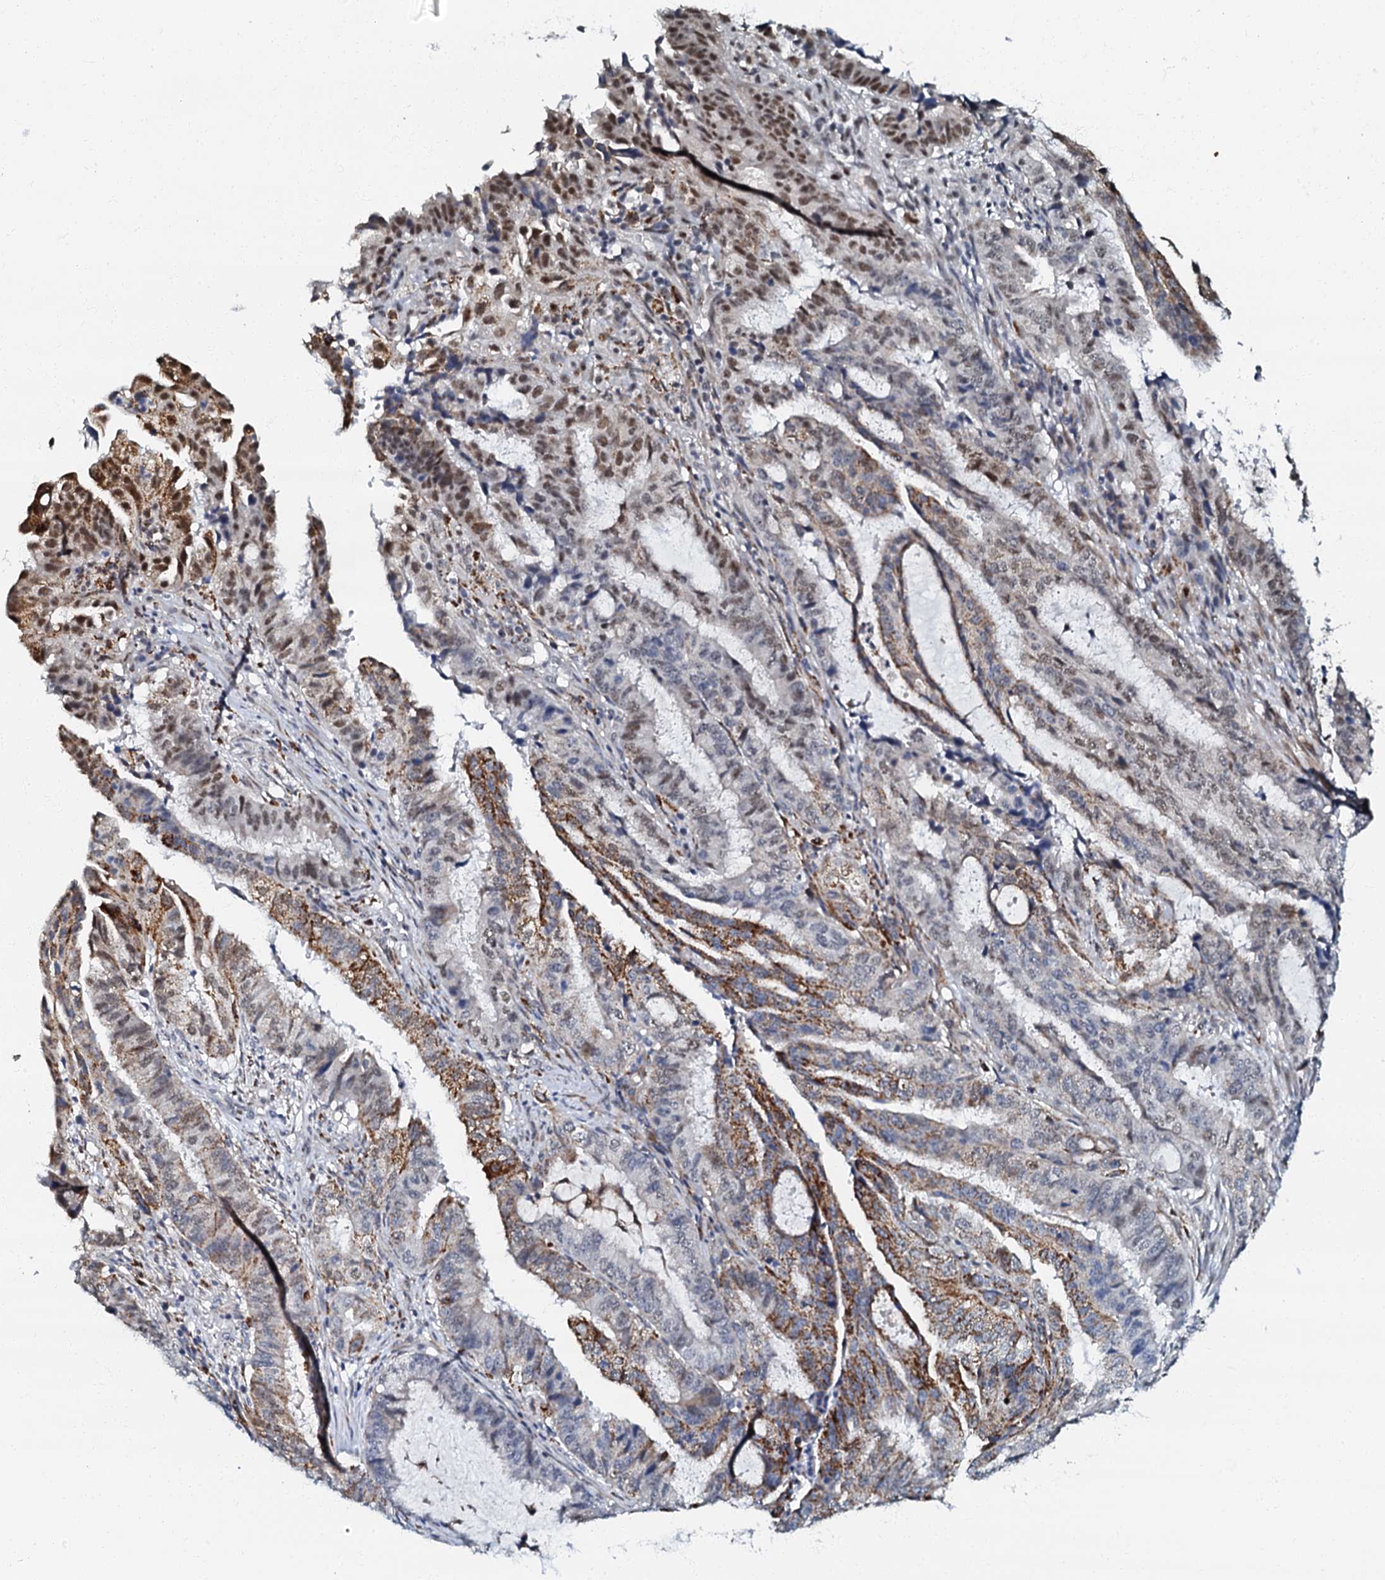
{"staining": {"intensity": "moderate", "quantity": "<25%", "location": "cytoplasmic/membranous,nuclear"}, "tissue": "endometrial cancer", "cell_type": "Tumor cells", "image_type": "cancer", "snomed": [{"axis": "morphology", "description": "Adenocarcinoma, NOS"}, {"axis": "topography", "description": "Endometrium"}], "caption": "Immunohistochemical staining of human endometrial cancer displays low levels of moderate cytoplasmic/membranous and nuclear positivity in about <25% of tumor cells. (DAB (3,3'-diaminobenzidine) = brown stain, brightfield microscopy at high magnification).", "gene": "OLAH", "patient": {"sex": "female", "age": 51}}